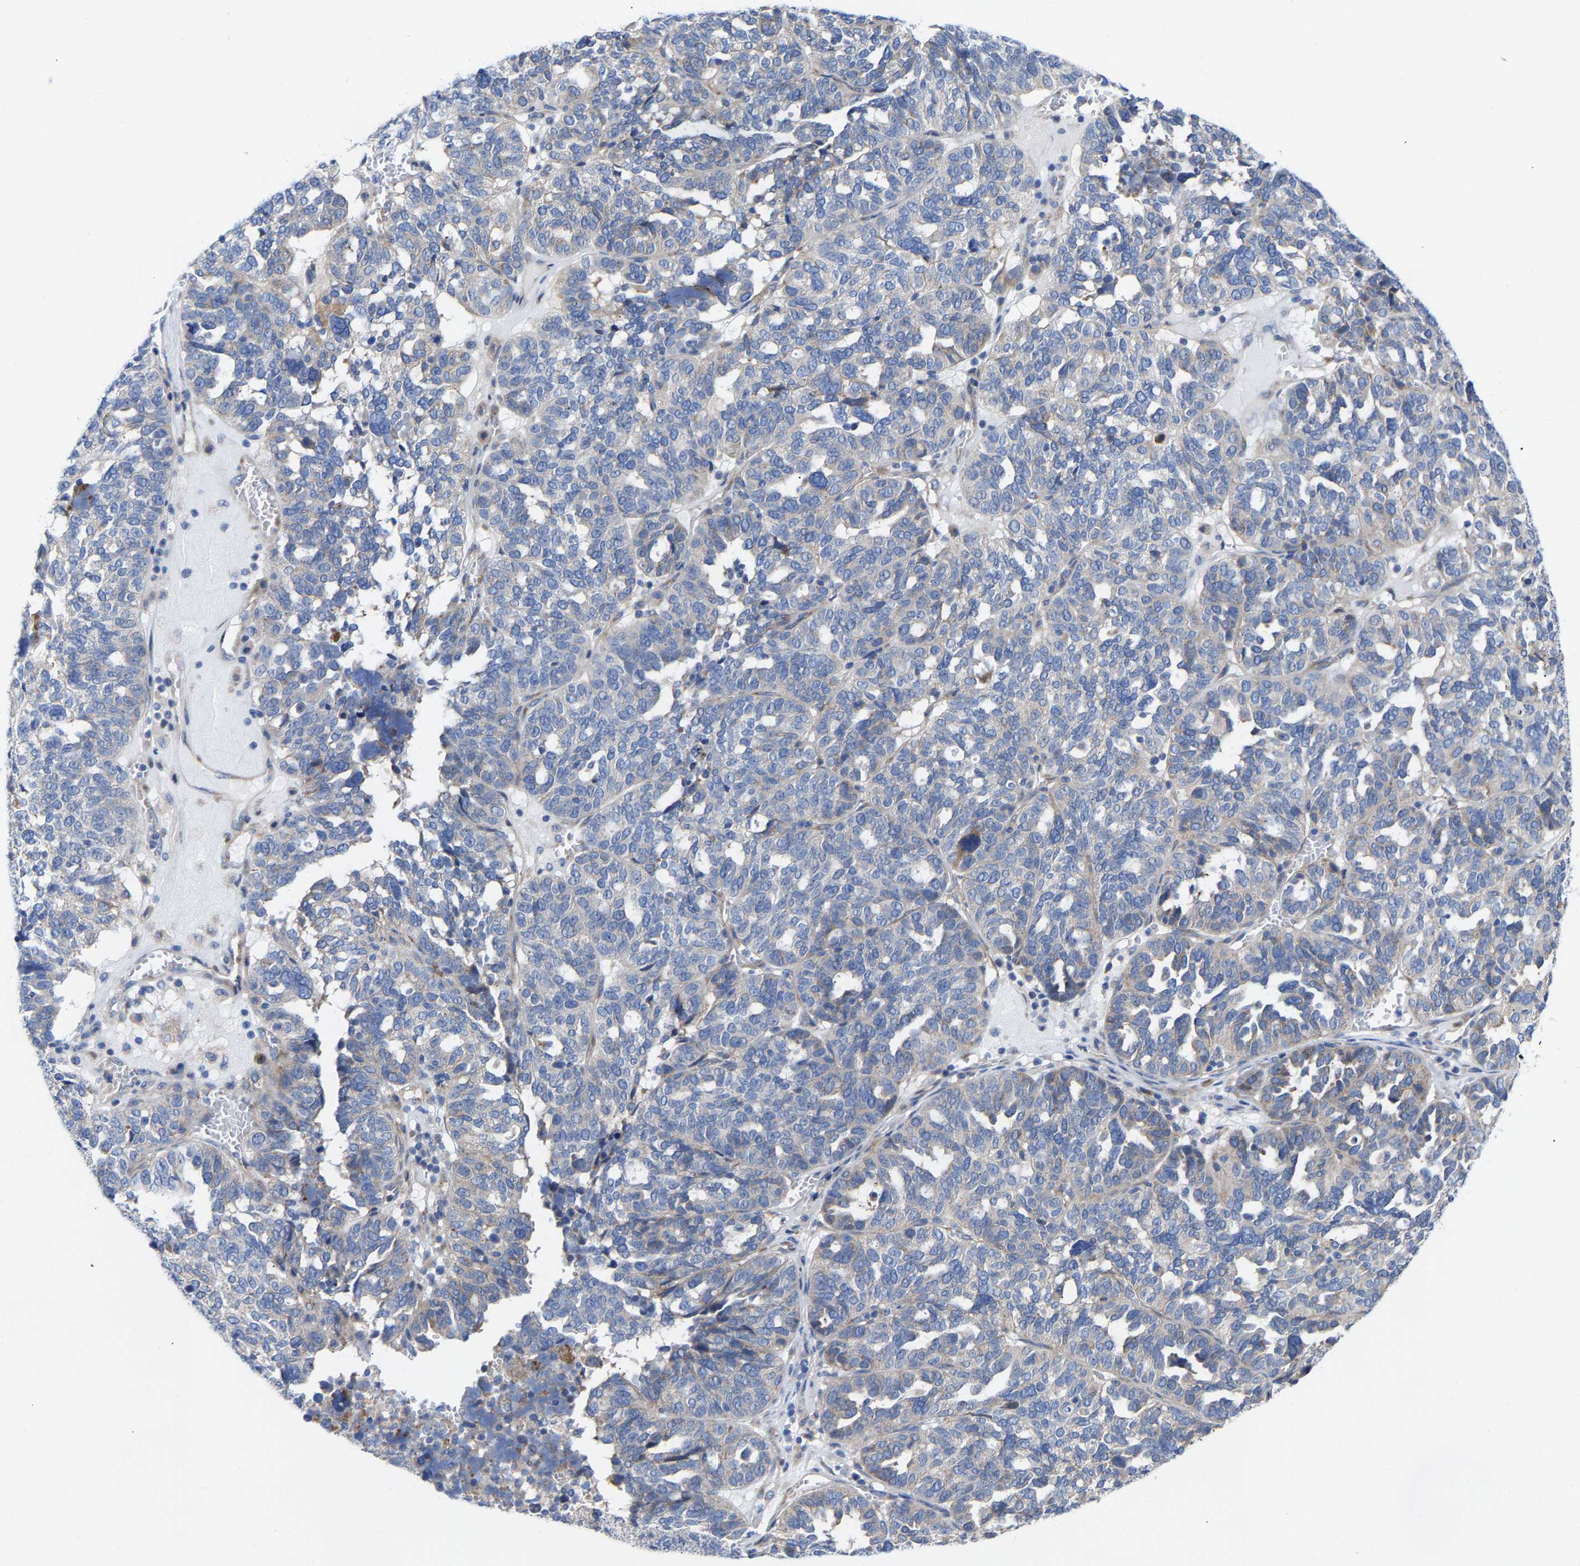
{"staining": {"intensity": "weak", "quantity": "<25%", "location": "cytoplasmic/membranous"}, "tissue": "ovarian cancer", "cell_type": "Tumor cells", "image_type": "cancer", "snomed": [{"axis": "morphology", "description": "Cystadenocarcinoma, serous, NOS"}, {"axis": "topography", "description": "Ovary"}], "caption": "High magnification brightfield microscopy of ovarian cancer stained with DAB (3,3'-diaminobenzidine) (brown) and counterstained with hematoxylin (blue): tumor cells show no significant expression. Brightfield microscopy of IHC stained with DAB (3,3'-diaminobenzidine) (brown) and hematoxylin (blue), captured at high magnification.", "gene": "PPP1R15A", "patient": {"sex": "female", "age": 59}}